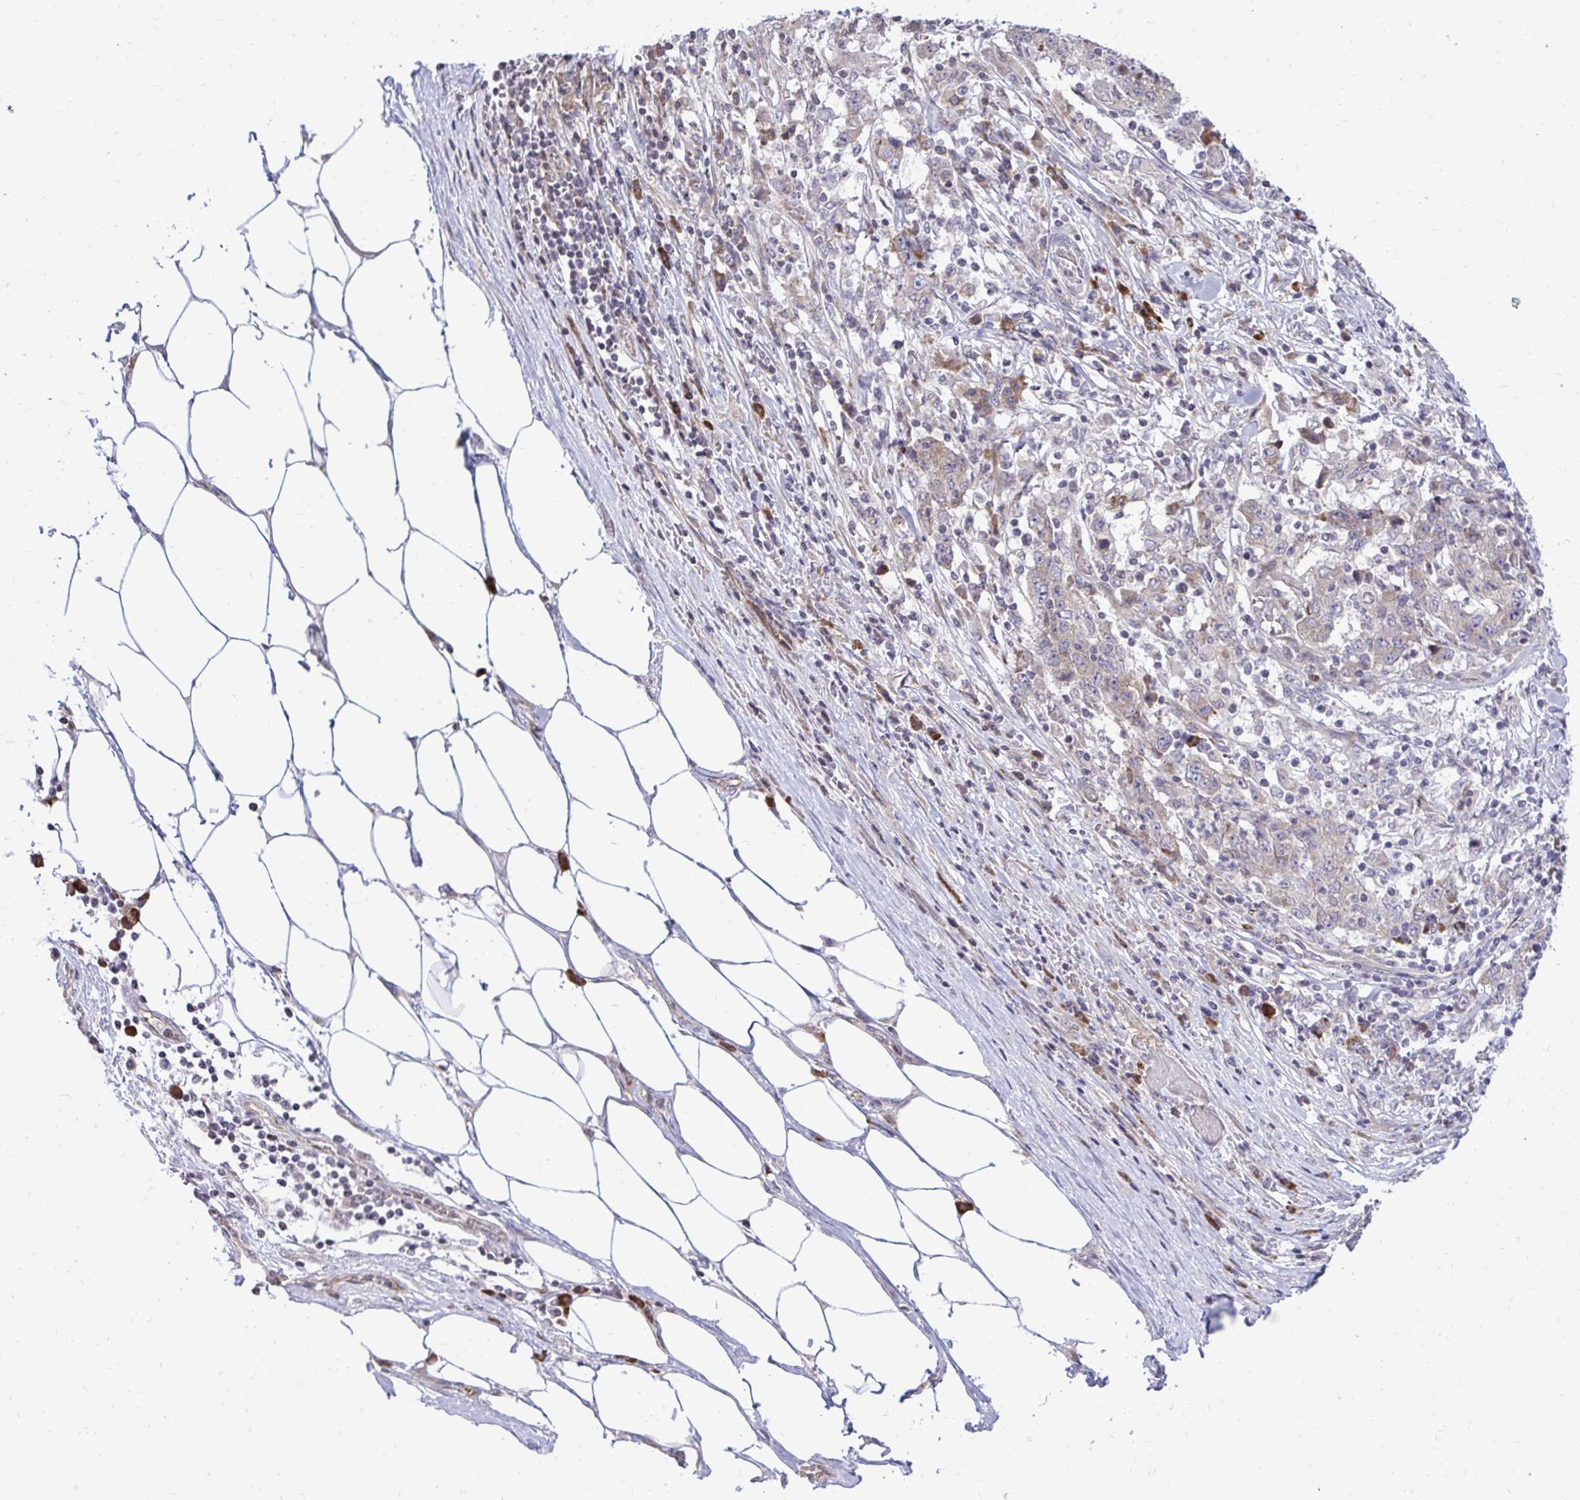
{"staining": {"intensity": "weak", "quantity": "25%-75%", "location": "cytoplasmic/membranous"}, "tissue": "stomach cancer", "cell_type": "Tumor cells", "image_type": "cancer", "snomed": [{"axis": "morphology", "description": "Adenocarcinoma, NOS"}, {"axis": "topography", "description": "Stomach"}], "caption": "Adenocarcinoma (stomach) stained with DAB immunohistochemistry exhibits low levels of weak cytoplasmic/membranous expression in about 25%-75% of tumor cells.", "gene": "METTL9", "patient": {"sex": "male", "age": 59}}